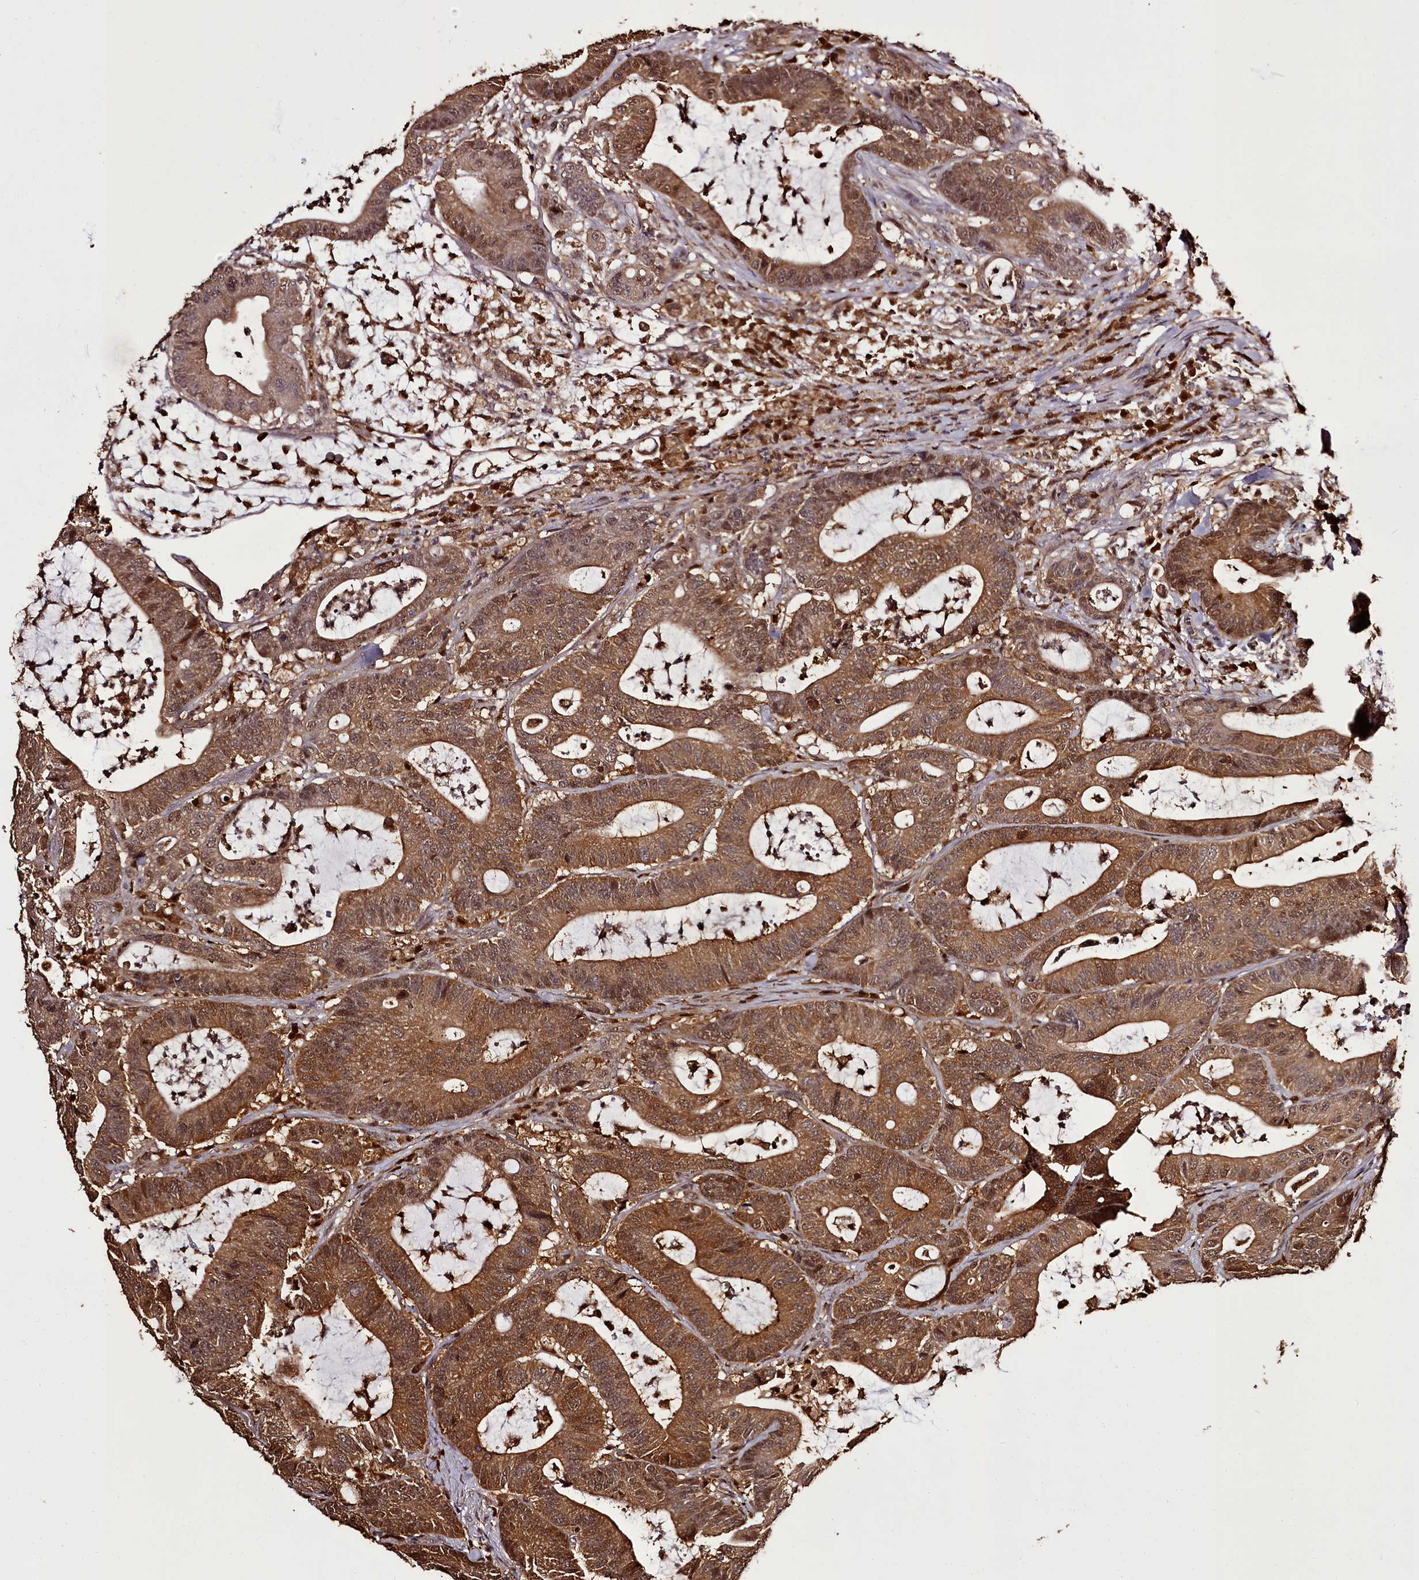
{"staining": {"intensity": "moderate", "quantity": ">75%", "location": "cytoplasmic/membranous,nuclear"}, "tissue": "colorectal cancer", "cell_type": "Tumor cells", "image_type": "cancer", "snomed": [{"axis": "morphology", "description": "Adenocarcinoma, NOS"}, {"axis": "topography", "description": "Colon"}], "caption": "Approximately >75% of tumor cells in human adenocarcinoma (colorectal) exhibit moderate cytoplasmic/membranous and nuclear protein staining as visualized by brown immunohistochemical staining.", "gene": "NPRL2", "patient": {"sex": "female", "age": 84}}